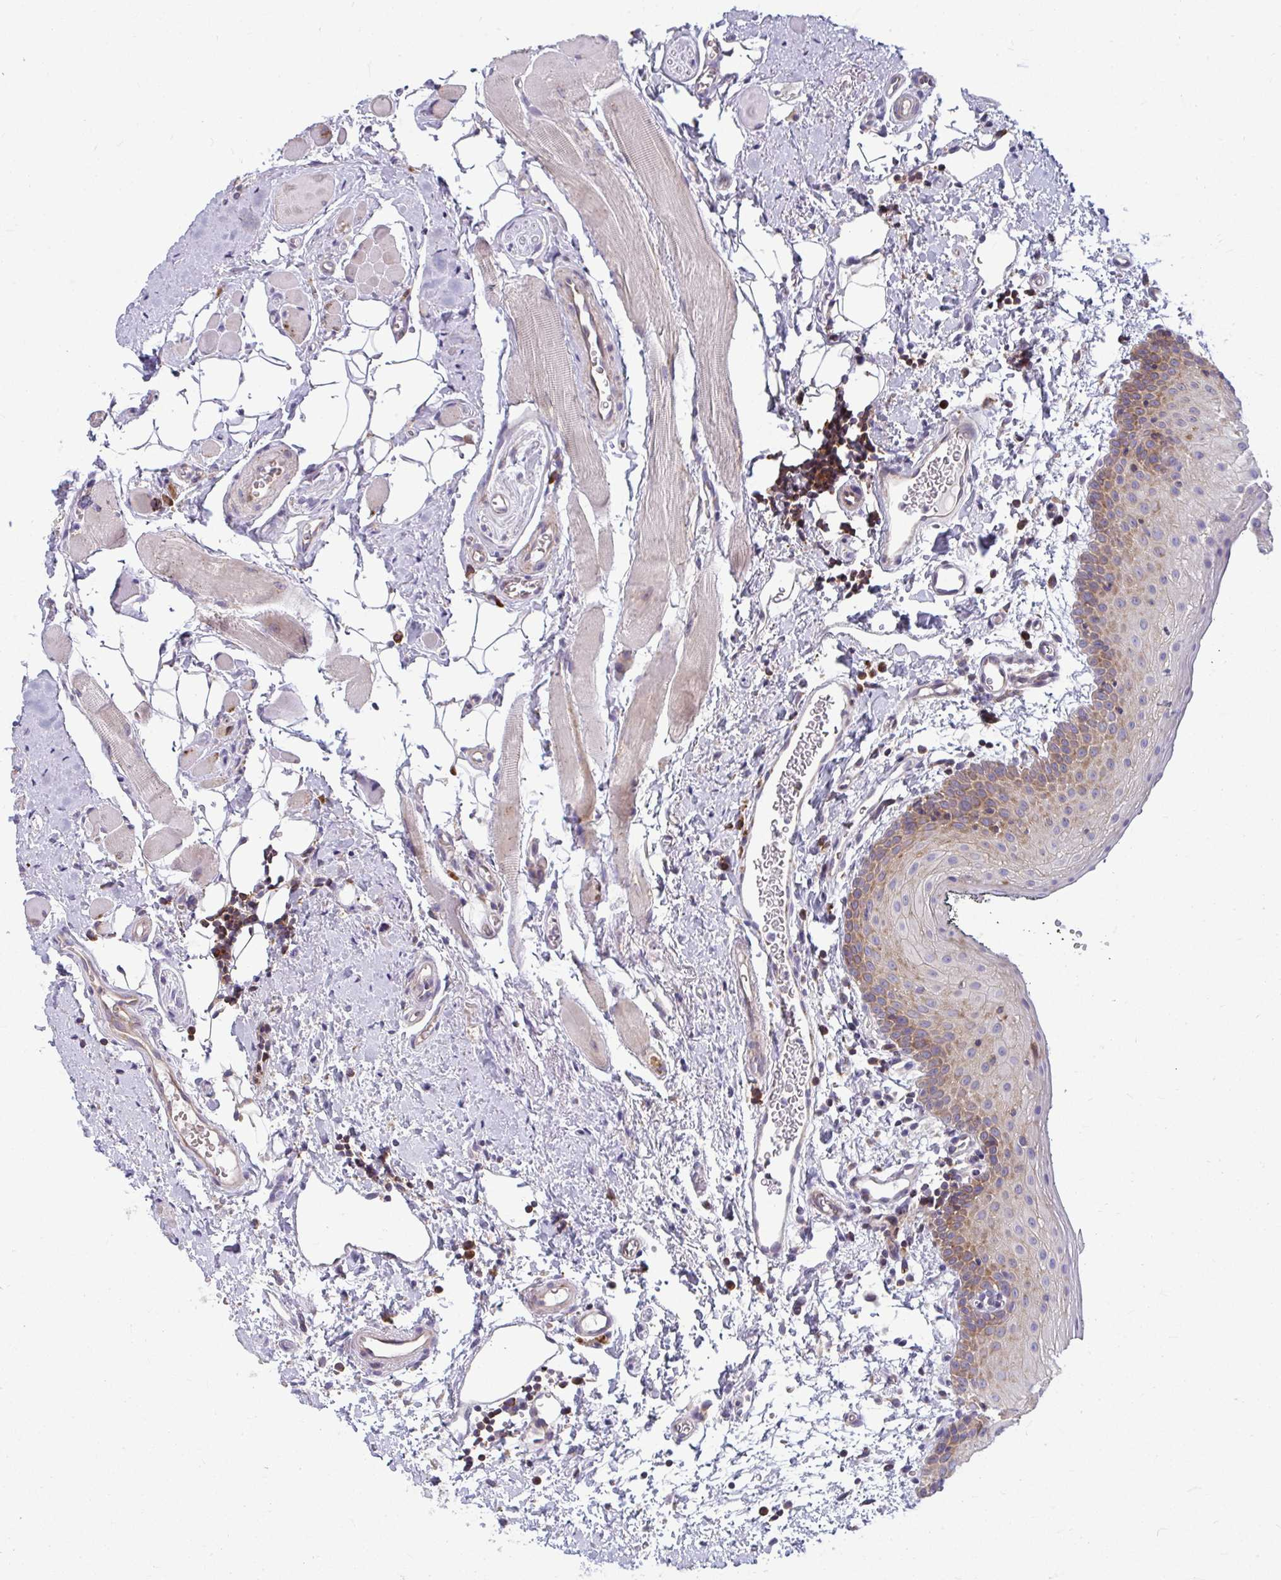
{"staining": {"intensity": "strong", "quantity": "25%-75%", "location": "cytoplasmic/membranous"}, "tissue": "oral mucosa", "cell_type": "Squamous epithelial cells", "image_type": "normal", "snomed": [{"axis": "morphology", "description": "Normal tissue, NOS"}, {"axis": "morphology", "description": "Squamous cell carcinoma, NOS"}, {"axis": "topography", "description": "Oral tissue"}, {"axis": "topography", "description": "Head-Neck"}], "caption": "This micrograph demonstrates immunohistochemistry staining of benign human oral mucosa, with high strong cytoplasmic/membranous staining in about 25%-75% of squamous epithelial cells.", "gene": "GFPT2", "patient": {"sex": "male", "age": 58}}